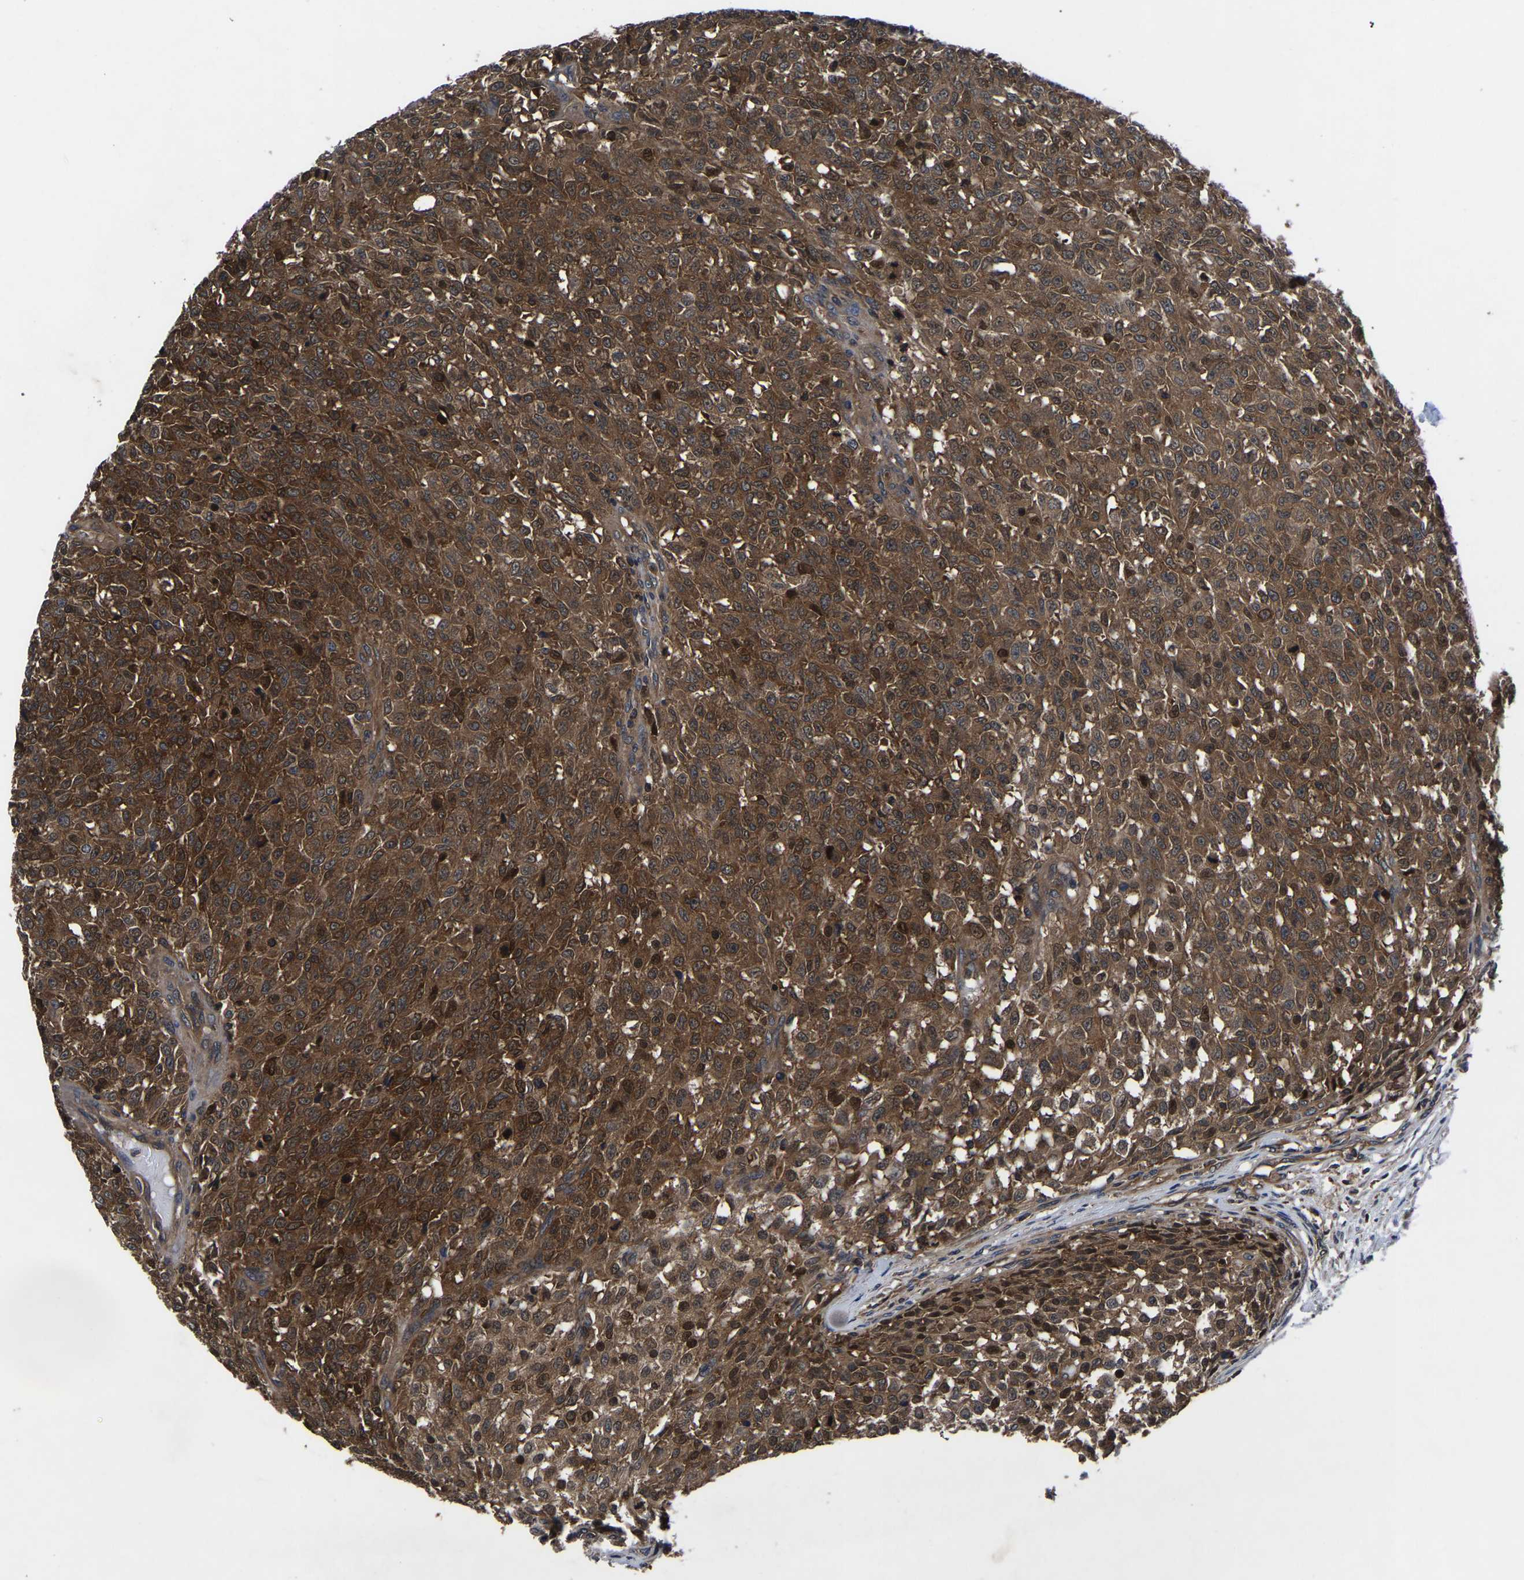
{"staining": {"intensity": "strong", "quantity": ">75%", "location": "cytoplasmic/membranous"}, "tissue": "testis cancer", "cell_type": "Tumor cells", "image_type": "cancer", "snomed": [{"axis": "morphology", "description": "Seminoma, NOS"}, {"axis": "topography", "description": "Testis"}], "caption": "DAB (3,3'-diaminobenzidine) immunohistochemical staining of human testis seminoma demonstrates strong cytoplasmic/membranous protein staining in approximately >75% of tumor cells.", "gene": "FGD5", "patient": {"sex": "male", "age": 59}}